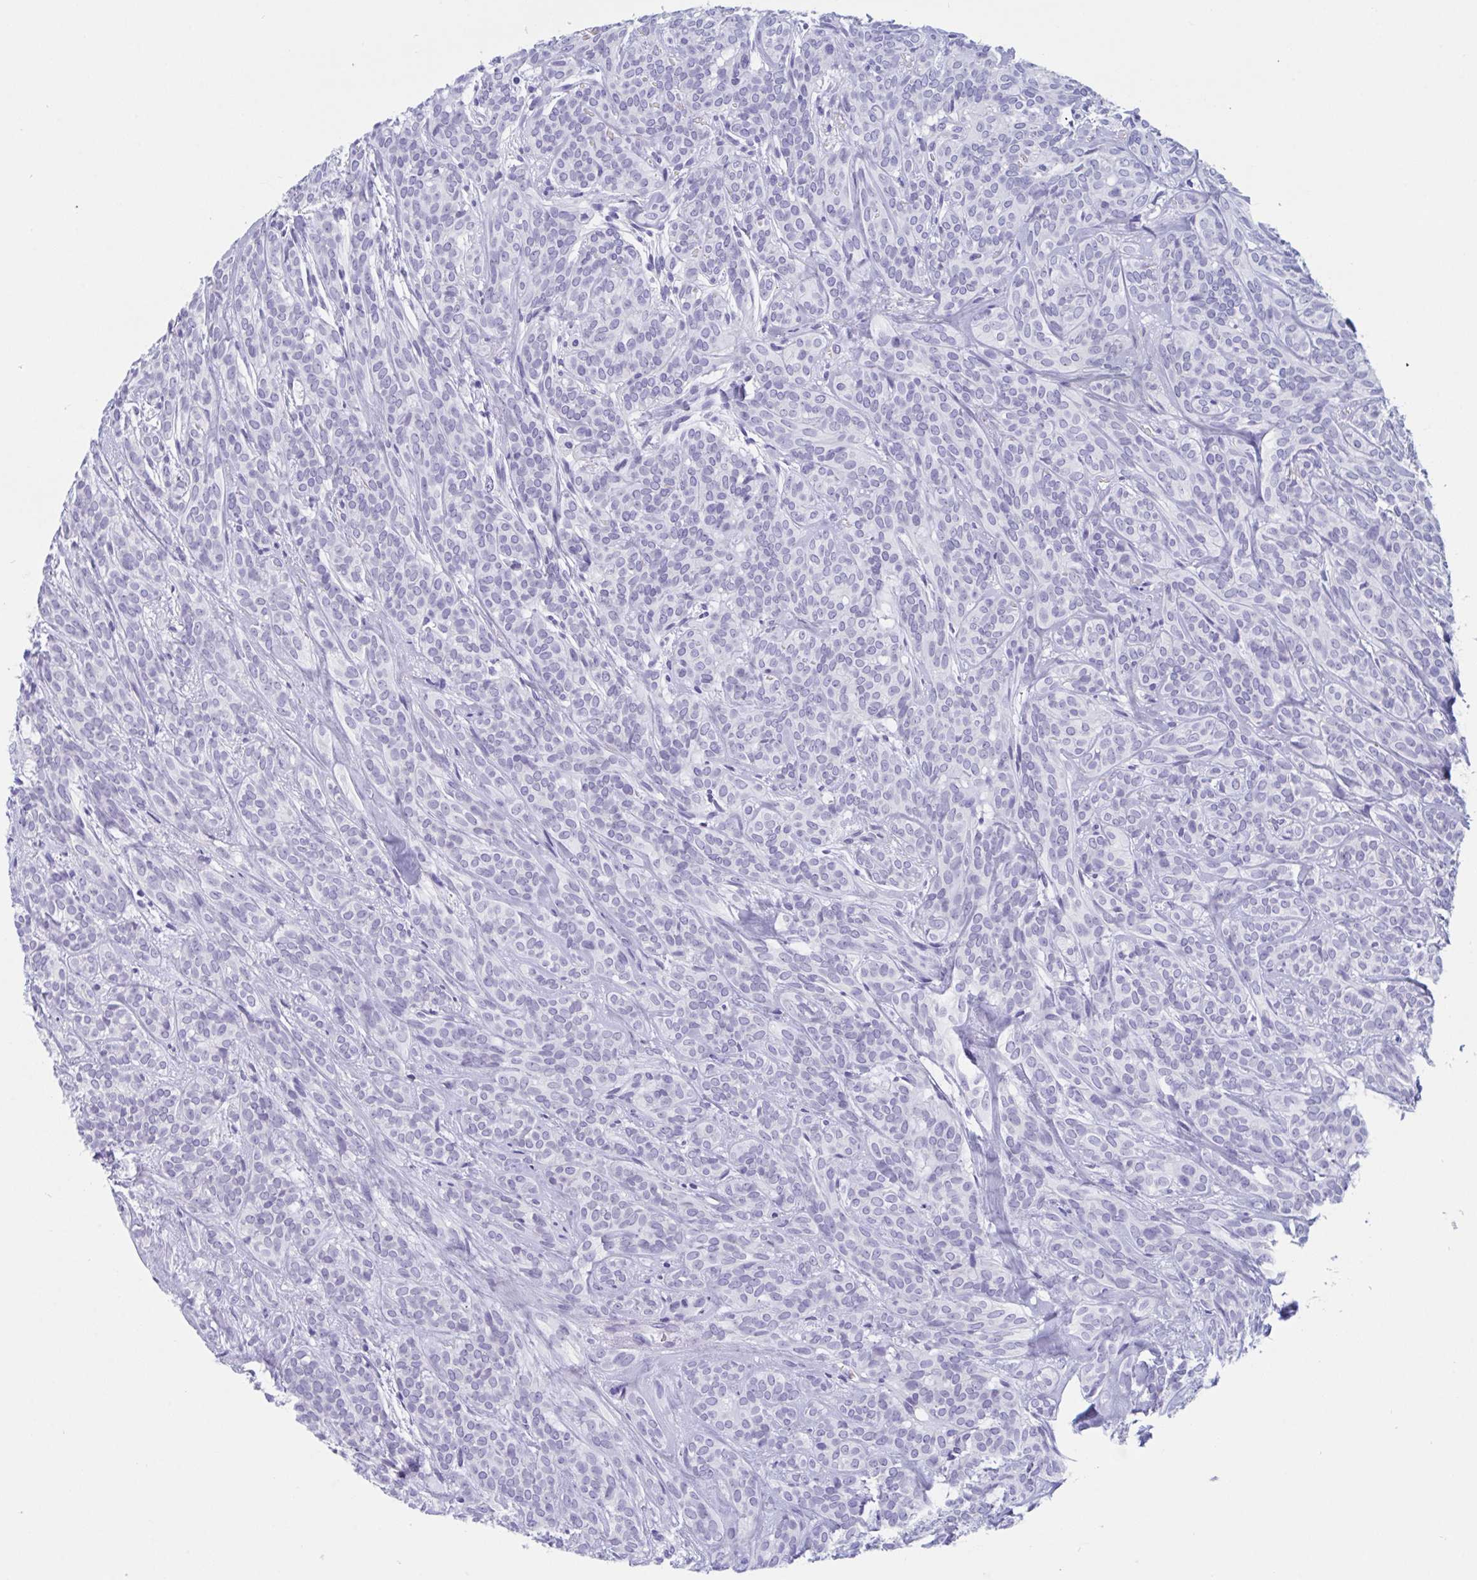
{"staining": {"intensity": "negative", "quantity": "none", "location": "none"}, "tissue": "head and neck cancer", "cell_type": "Tumor cells", "image_type": "cancer", "snomed": [{"axis": "morphology", "description": "Adenocarcinoma, NOS"}, {"axis": "topography", "description": "Head-Neck"}], "caption": "This image is of head and neck cancer stained with immunohistochemistry (IHC) to label a protein in brown with the nuclei are counter-stained blue. There is no expression in tumor cells.", "gene": "CDX4", "patient": {"sex": "female", "age": 57}}